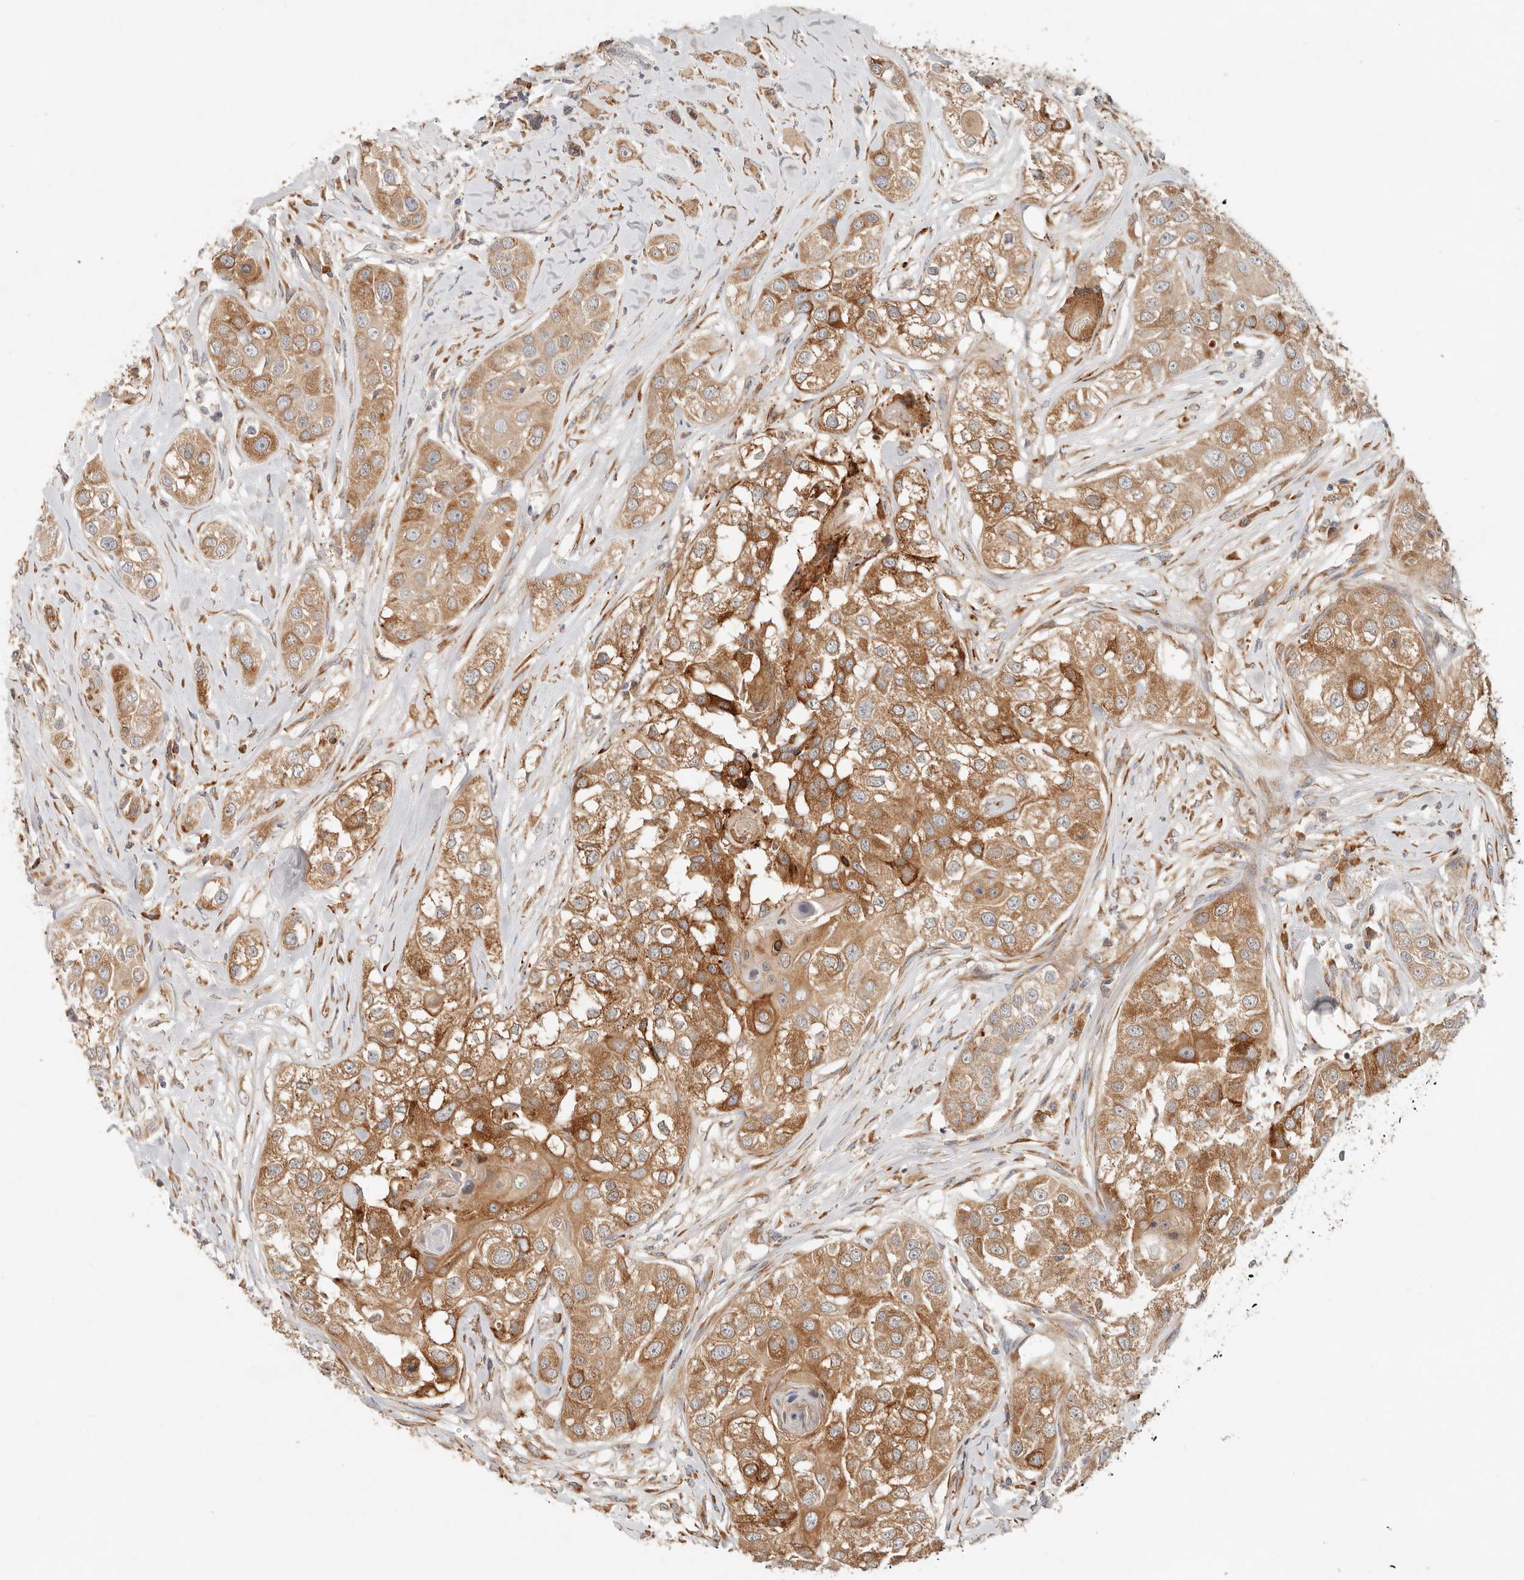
{"staining": {"intensity": "moderate", "quantity": ">75%", "location": "cytoplasmic/membranous"}, "tissue": "head and neck cancer", "cell_type": "Tumor cells", "image_type": "cancer", "snomed": [{"axis": "morphology", "description": "Normal tissue, NOS"}, {"axis": "morphology", "description": "Squamous cell carcinoma, NOS"}, {"axis": "topography", "description": "Skeletal muscle"}, {"axis": "topography", "description": "Head-Neck"}], "caption": "The micrograph demonstrates staining of head and neck cancer (squamous cell carcinoma), revealing moderate cytoplasmic/membranous protein staining (brown color) within tumor cells.", "gene": "ARHGEF10L", "patient": {"sex": "male", "age": 51}}